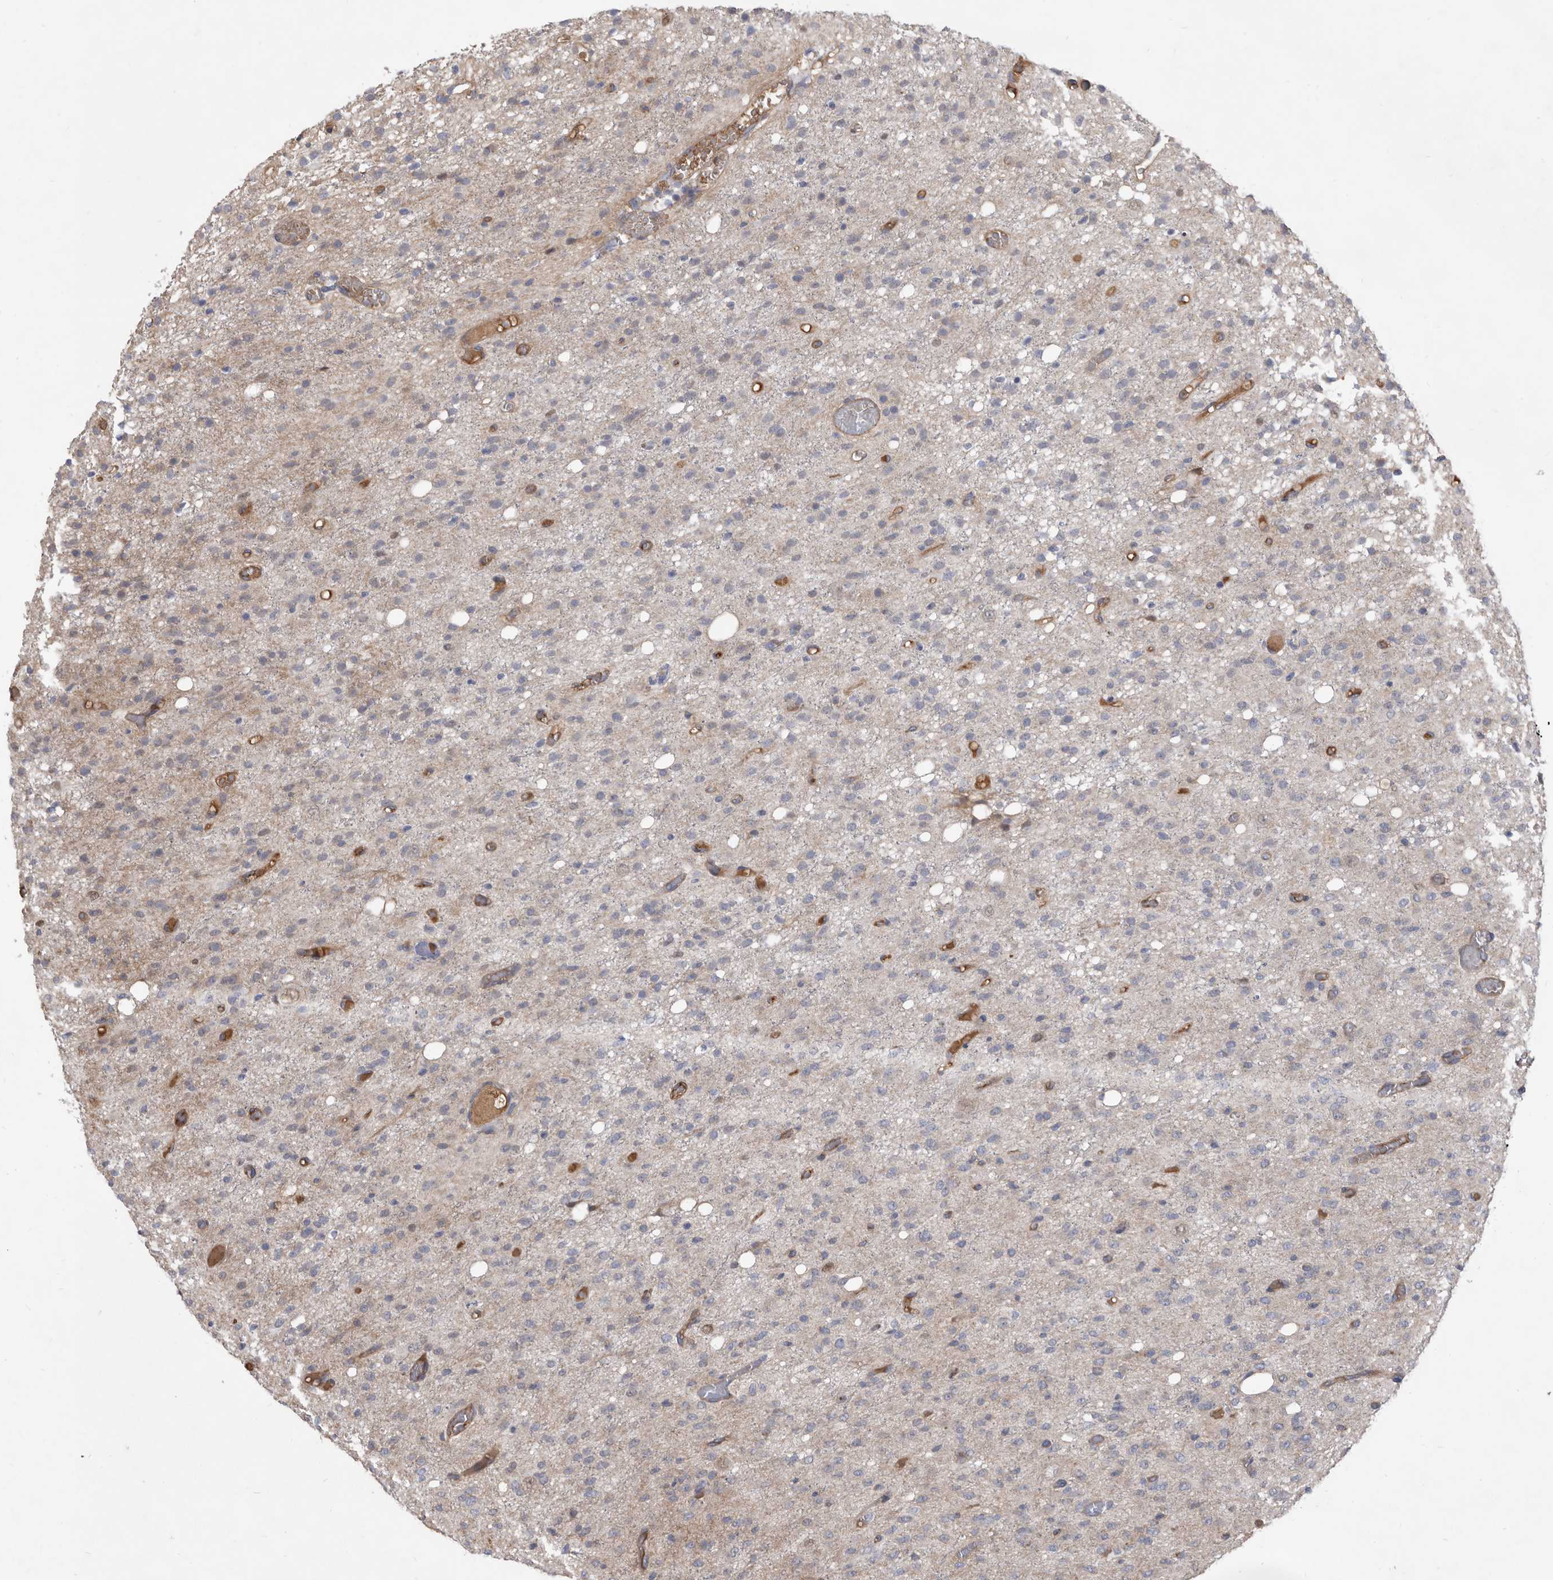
{"staining": {"intensity": "negative", "quantity": "none", "location": "none"}, "tissue": "glioma", "cell_type": "Tumor cells", "image_type": "cancer", "snomed": [{"axis": "morphology", "description": "Glioma, malignant, High grade"}, {"axis": "topography", "description": "Brain"}], "caption": "Immunohistochemical staining of glioma exhibits no significant staining in tumor cells. Brightfield microscopy of IHC stained with DAB (3,3'-diaminobenzidine) (brown) and hematoxylin (blue), captured at high magnification.", "gene": "ATP13A3", "patient": {"sex": "female", "age": 59}}